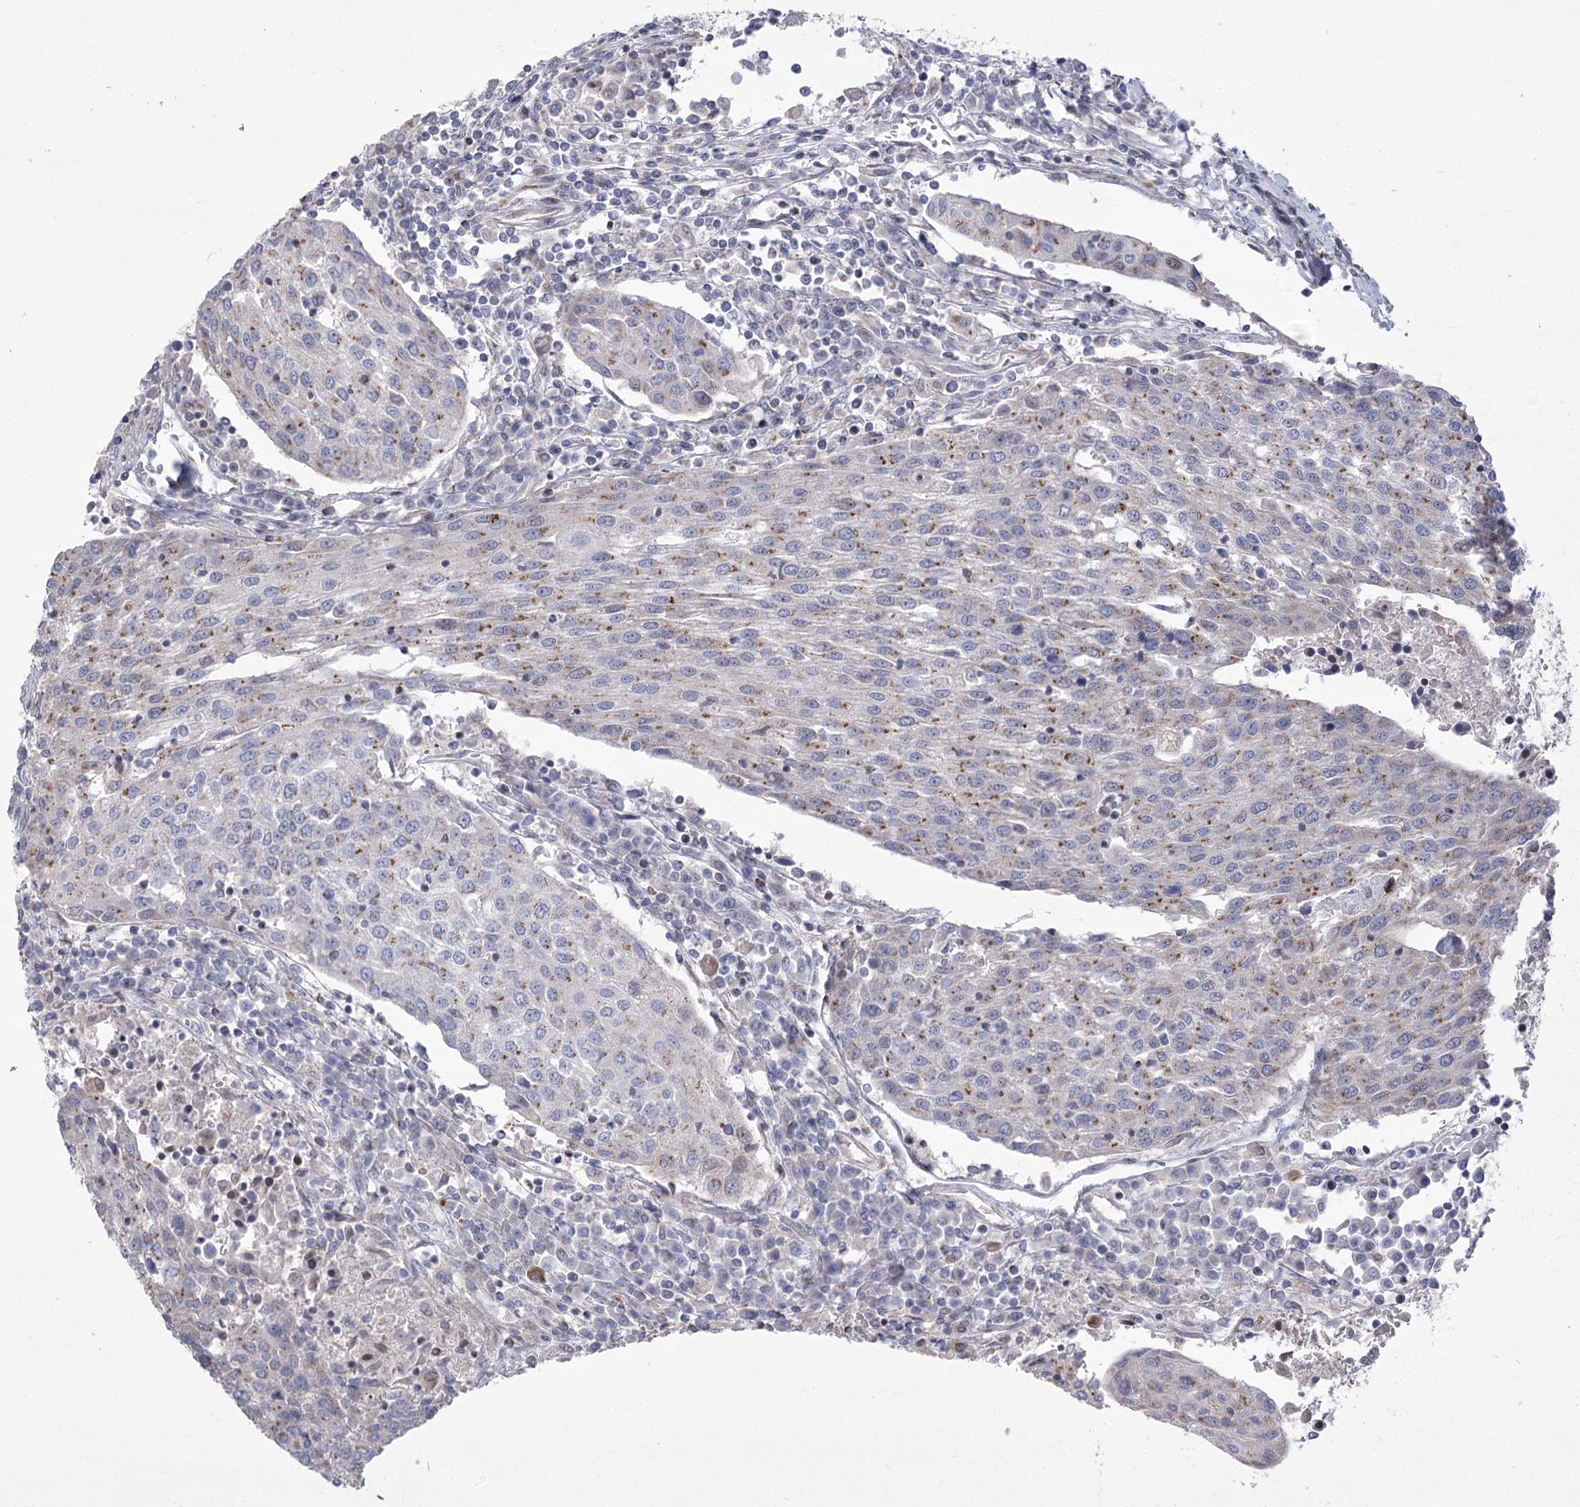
{"staining": {"intensity": "moderate", "quantity": "25%-75%", "location": "cytoplasmic/membranous"}, "tissue": "urothelial cancer", "cell_type": "Tumor cells", "image_type": "cancer", "snomed": [{"axis": "morphology", "description": "Urothelial carcinoma, High grade"}, {"axis": "topography", "description": "Urinary bladder"}], "caption": "About 25%-75% of tumor cells in urothelial carcinoma (high-grade) show moderate cytoplasmic/membranous protein expression as visualized by brown immunohistochemical staining.", "gene": "NME7", "patient": {"sex": "female", "age": 85}}